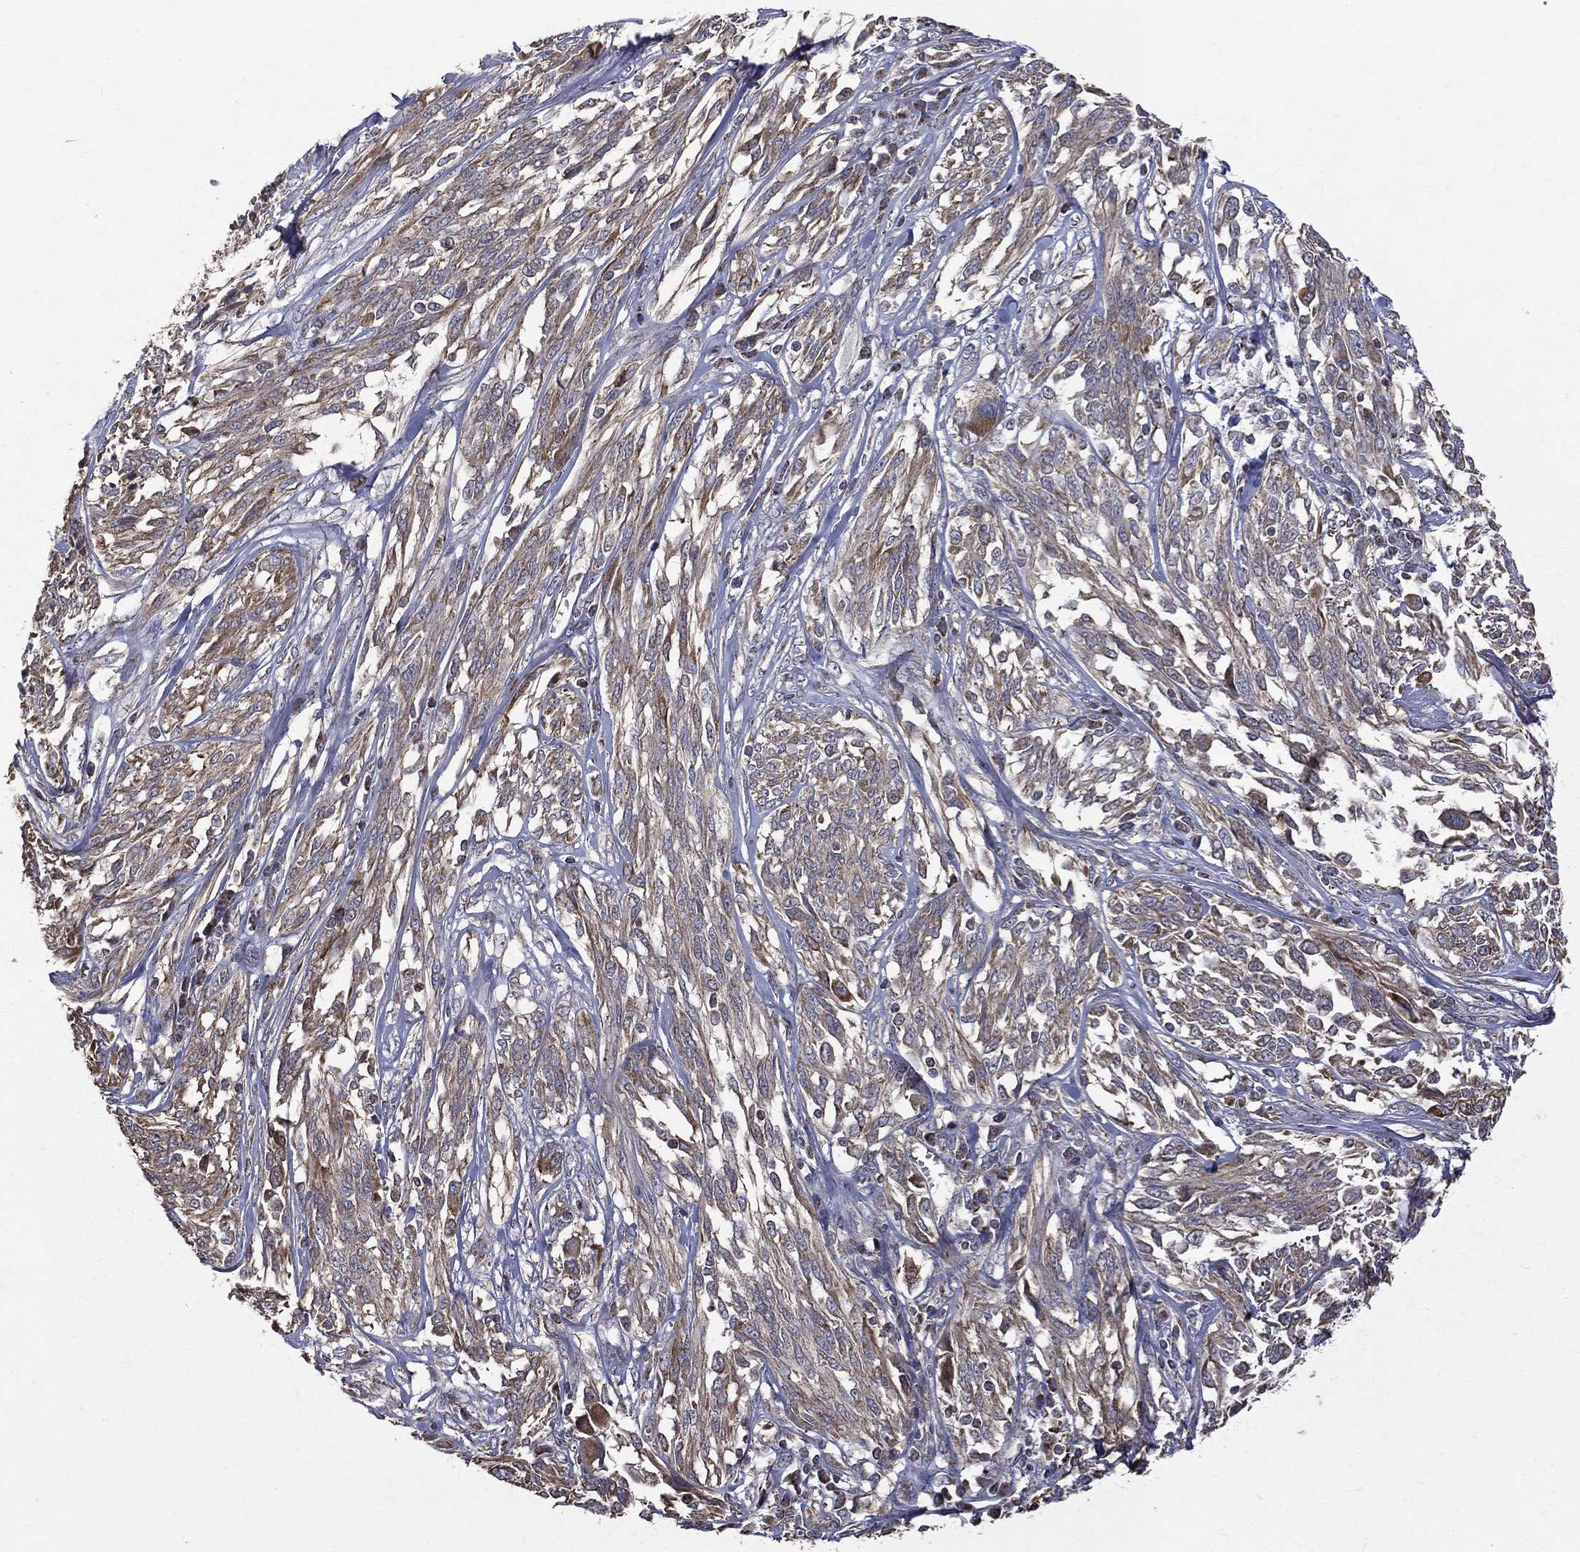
{"staining": {"intensity": "weak", "quantity": "<25%", "location": "cytoplasmic/membranous"}, "tissue": "melanoma", "cell_type": "Tumor cells", "image_type": "cancer", "snomed": [{"axis": "morphology", "description": "Malignant melanoma, NOS"}, {"axis": "topography", "description": "Skin"}], "caption": "Immunohistochemical staining of human malignant melanoma exhibits no significant staining in tumor cells. (DAB immunohistochemistry with hematoxylin counter stain).", "gene": "RPGR", "patient": {"sex": "female", "age": 91}}